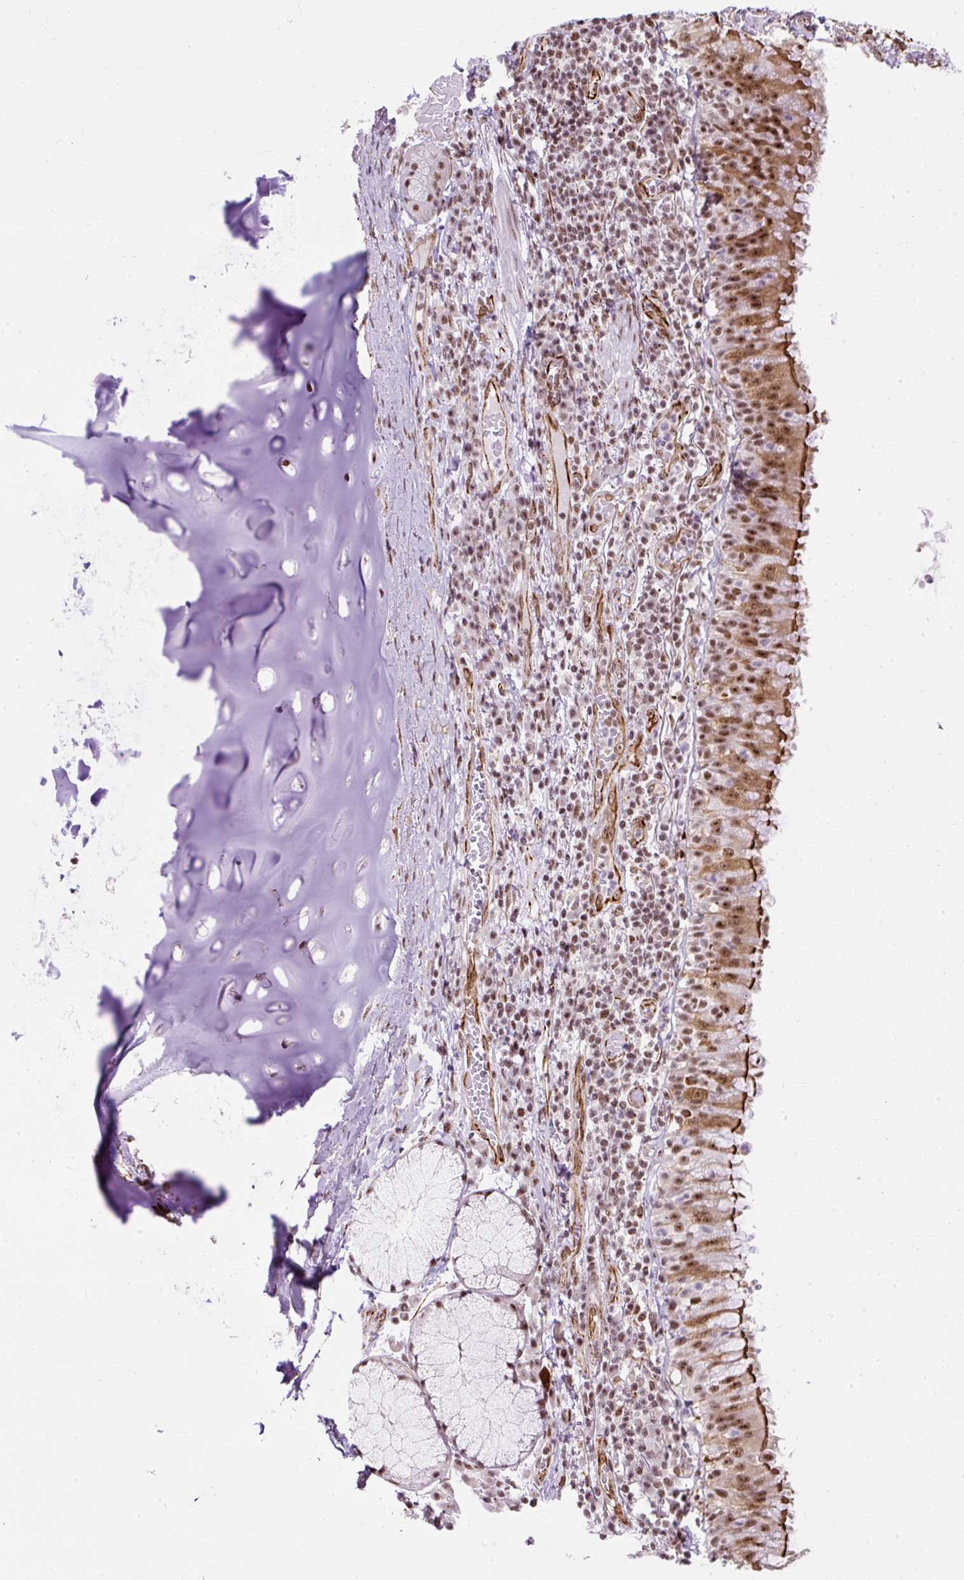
{"staining": {"intensity": "strong", "quantity": ">75%", "location": "cytoplasmic/membranous,nuclear"}, "tissue": "bronchus", "cell_type": "Respiratory epithelial cells", "image_type": "normal", "snomed": [{"axis": "morphology", "description": "Normal tissue, NOS"}, {"axis": "topography", "description": "Cartilage tissue"}, {"axis": "topography", "description": "Bronchus"}], "caption": "This is a histology image of IHC staining of benign bronchus, which shows strong staining in the cytoplasmic/membranous,nuclear of respiratory epithelial cells.", "gene": "FMC1", "patient": {"sex": "male", "age": 56}}